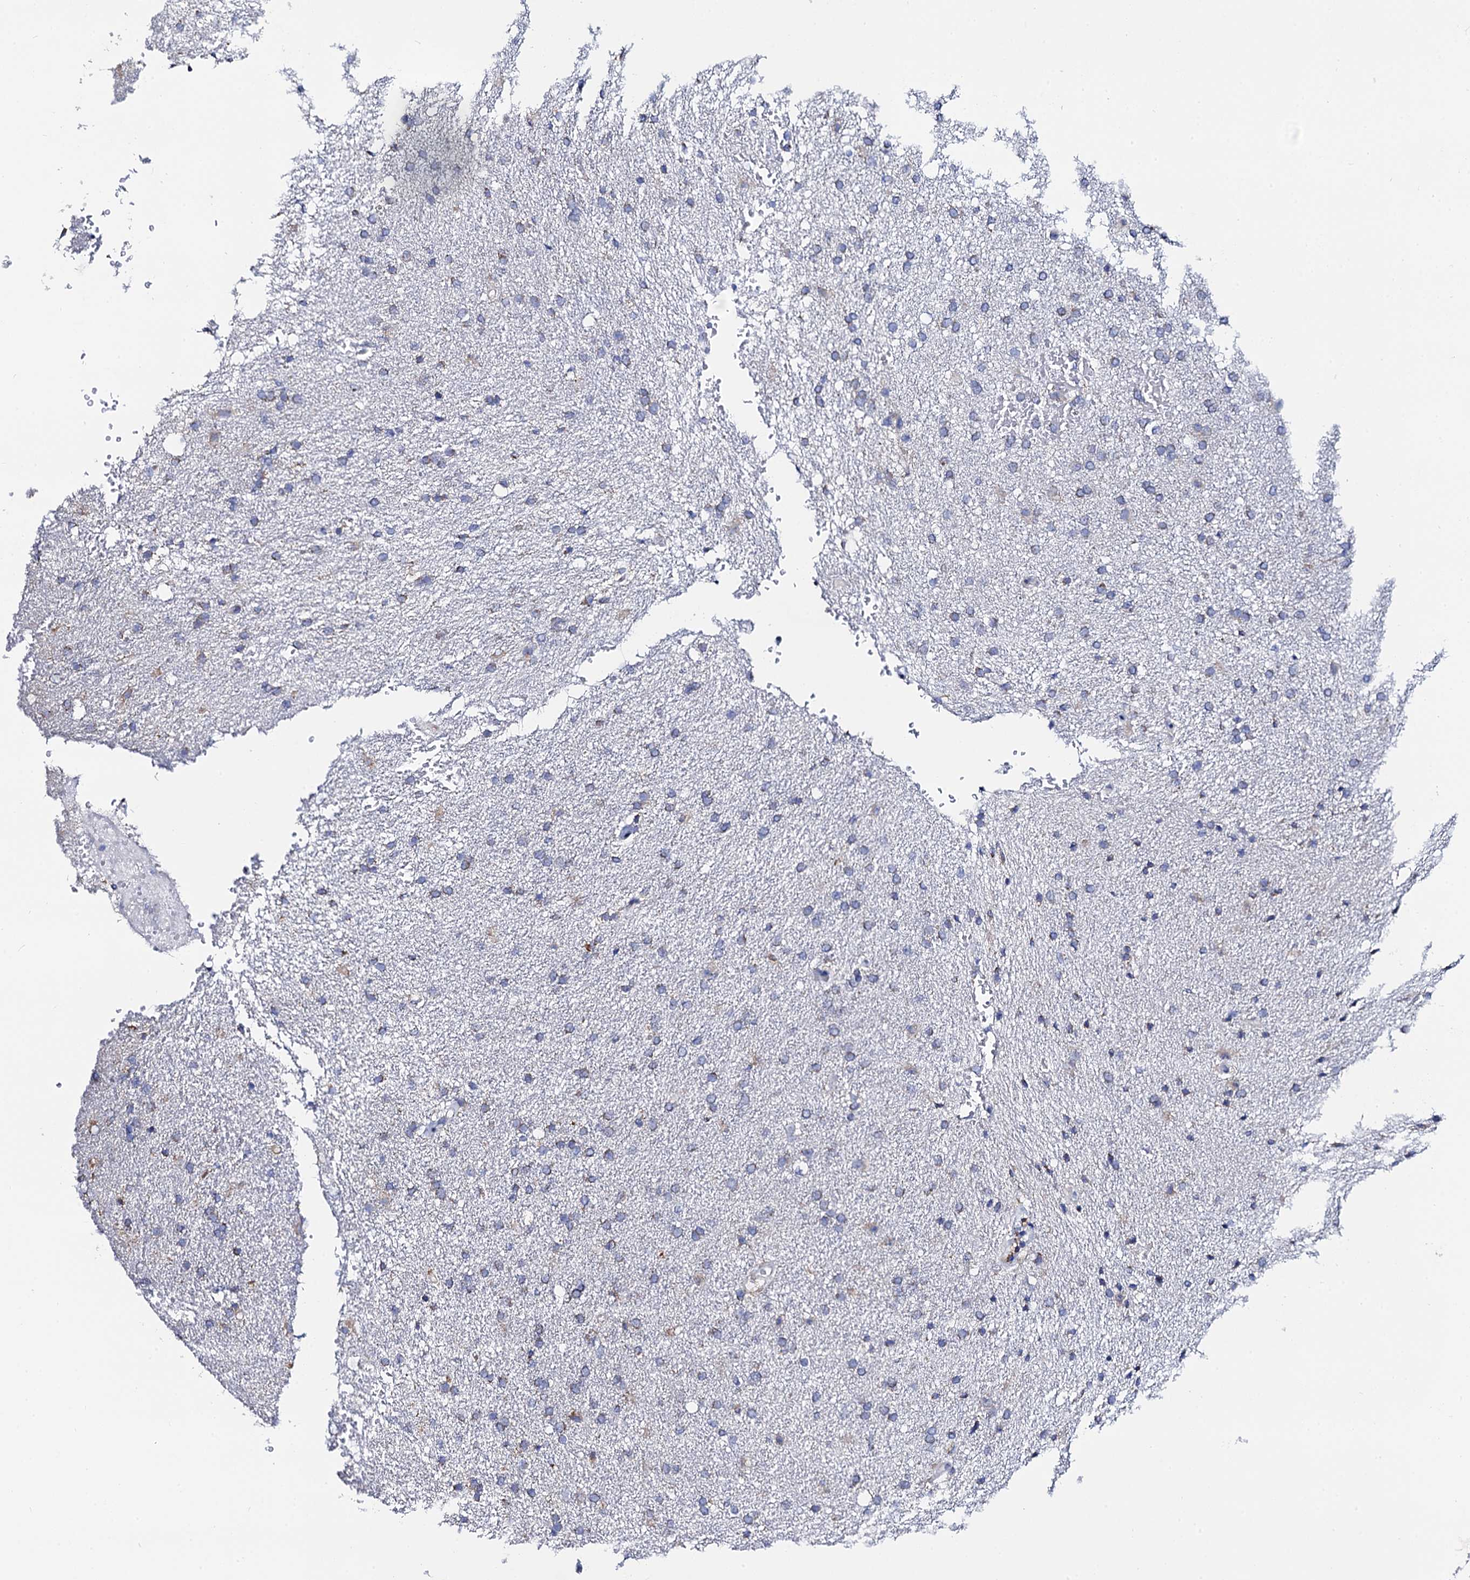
{"staining": {"intensity": "negative", "quantity": "none", "location": "none"}, "tissue": "glioma", "cell_type": "Tumor cells", "image_type": "cancer", "snomed": [{"axis": "morphology", "description": "Glioma, malignant, High grade"}, {"axis": "topography", "description": "Brain"}], "caption": "Immunohistochemical staining of human glioma exhibits no significant staining in tumor cells.", "gene": "ACADSB", "patient": {"sex": "male", "age": 72}}